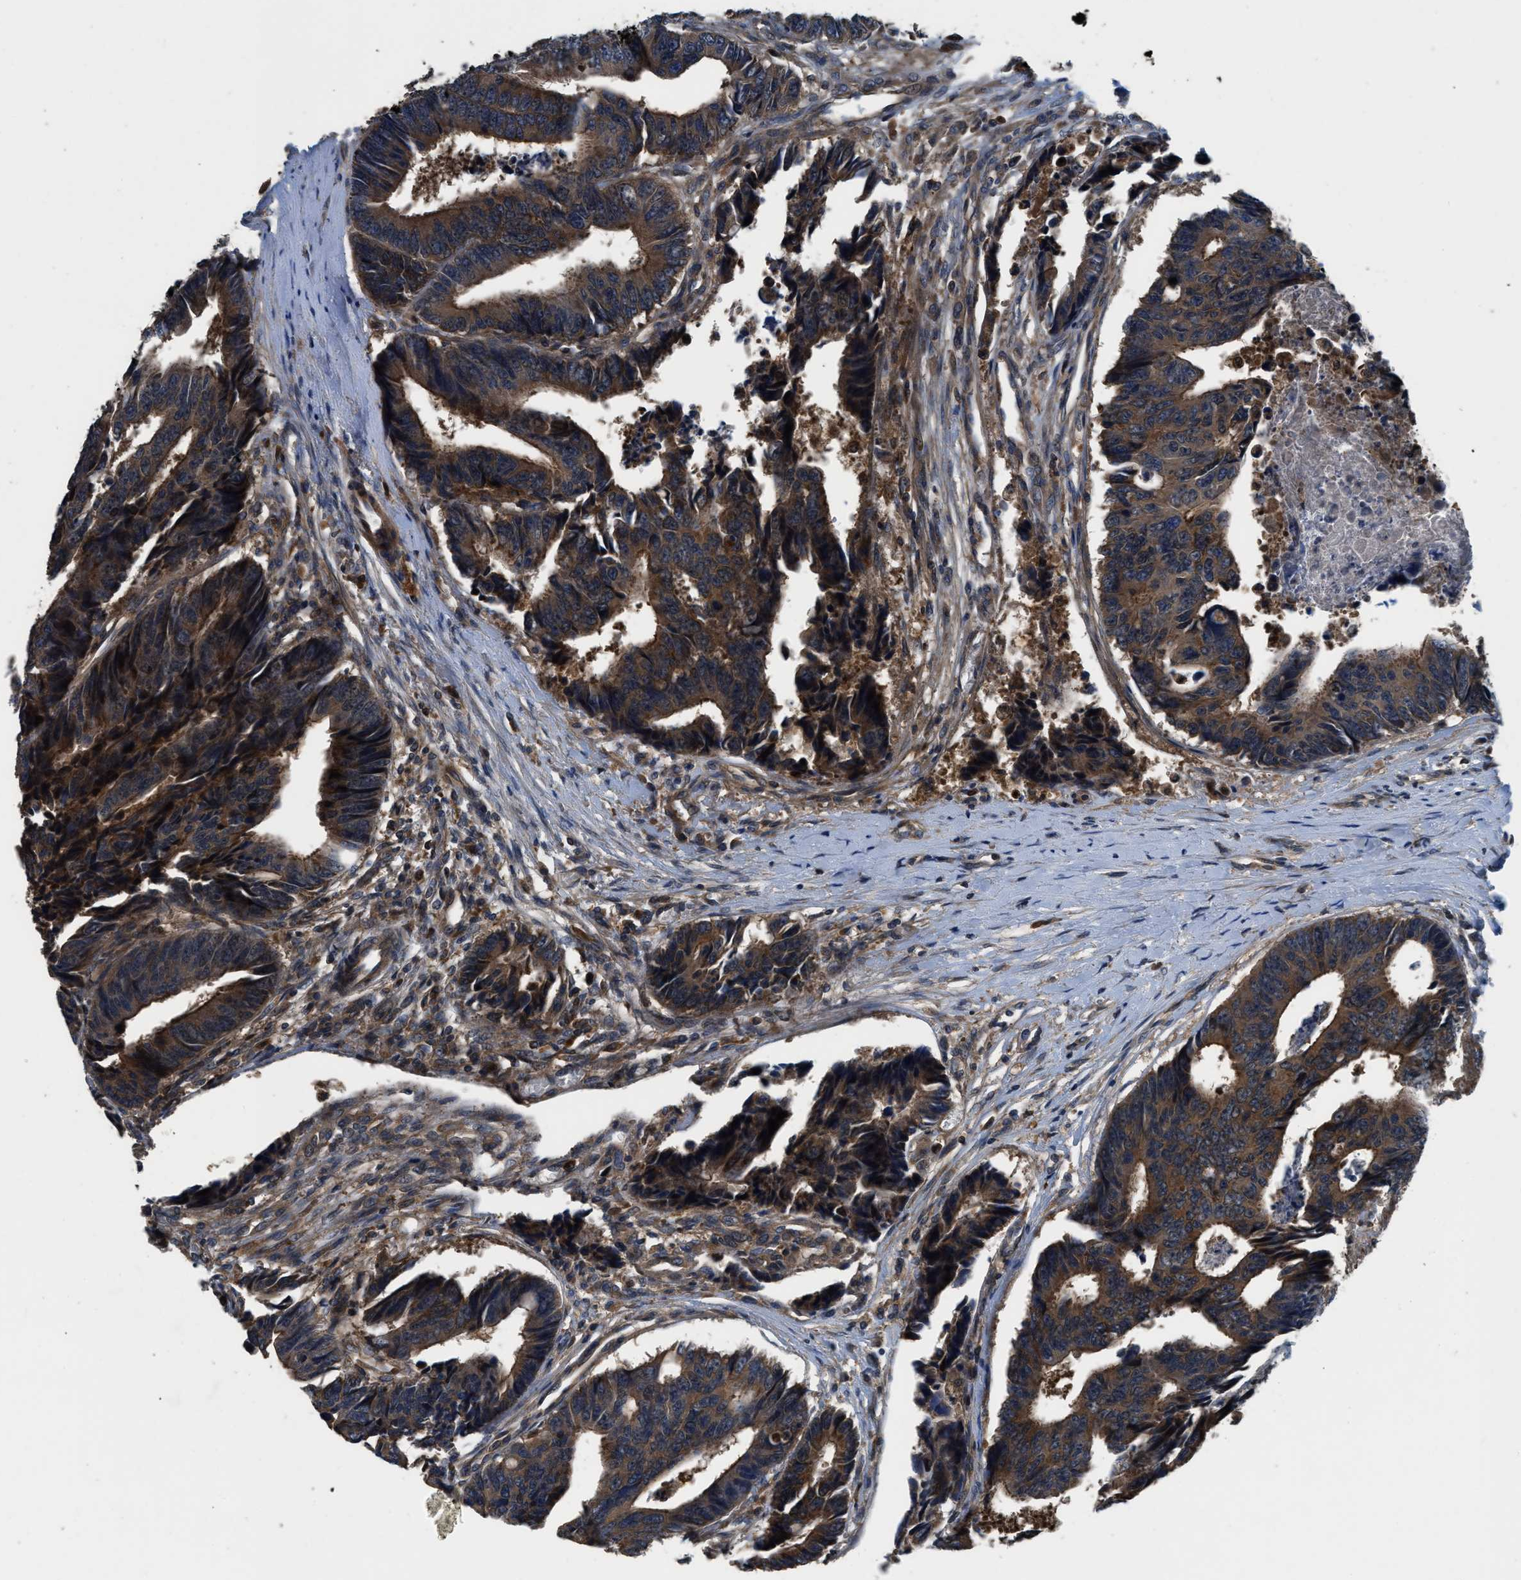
{"staining": {"intensity": "moderate", "quantity": ">75%", "location": "cytoplasmic/membranous"}, "tissue": "colorectal cancer", "cell_type": "Tumor cells", "image_type": "cancer", "snomed": [{"axis": "morphology", "description": "Adenocarcinoma, NOS"}, {"axis": "topography", "description": "Rectum"}], "caption": "The image shows staining of colorectal cancer (adenocarcinoma), revealing moderate cytoplasmic/membranous protein positivity (brown color) within tumor cells. (DAB IHC with brightfield microscopy, high magnification).", "gene": "USP25", "patient": {"sex": "male", "age": 84}}